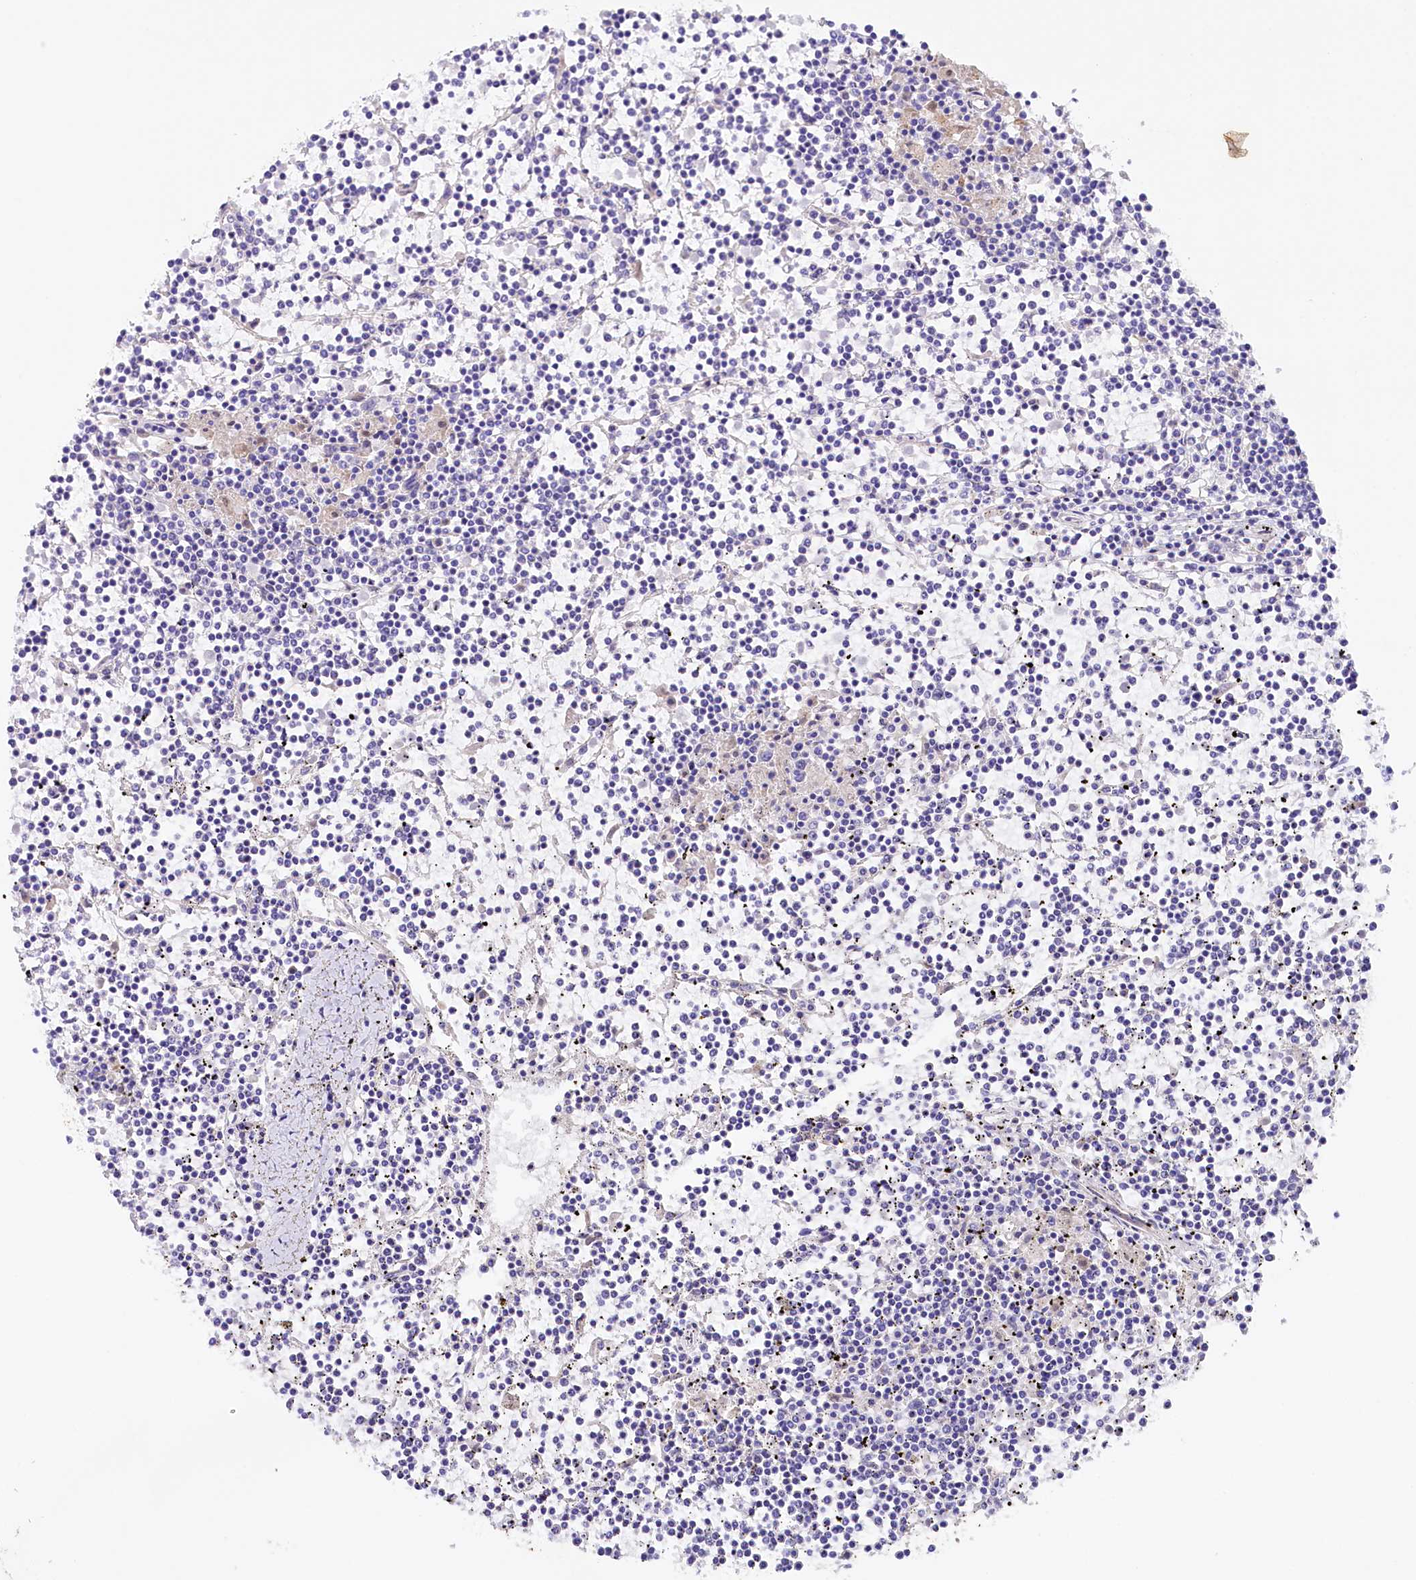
{"staining": {"intensity": "negative", "quantity": "none", "location": "none"}, "tissue": "lymphoma", "cell_type": "Tumor cells", "image_type": "cancer", "snomed": [{"axis": "morphology", "description": "Malignant lymphoma, non-Hodgkin's type, Low grade"}, {"axis": "topography", "description": "Spleen"}], "caption": "A photomicrograph of human lymphoma is negative for staining in tumor cells.", "gene": "SACM1L", "patient": {"sex": "female", "age": 19}}